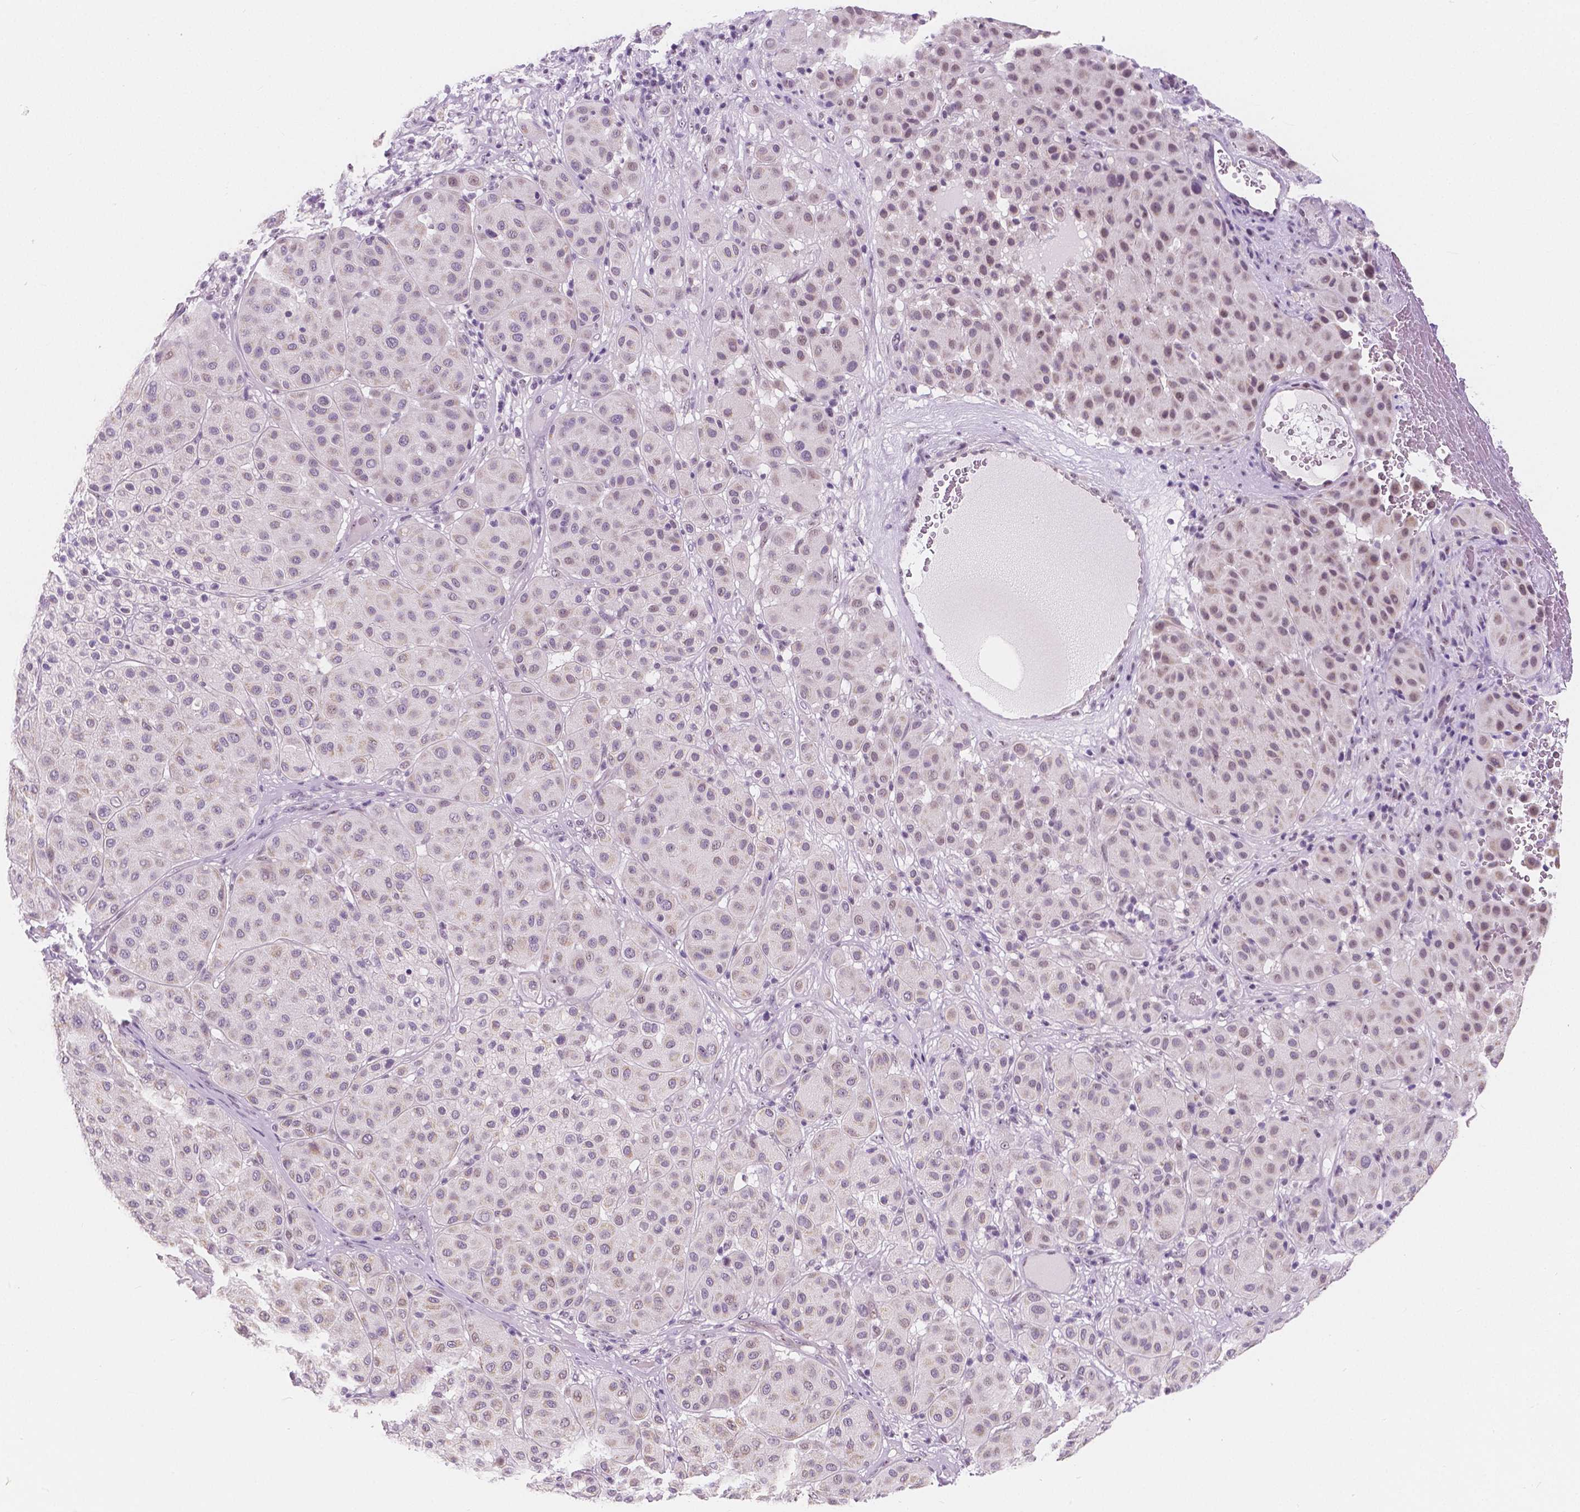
{"staining": {"intensity": "weak", "quantity": "25%-75%", "location": "nuclear"}, "tissue": "melanoma", "cell_type": "Tumor cells", "image_type": "cancer", "snomed": [{"axis": "morphology", "description": "Malignant melanoma, Metastatic site"}, {"axis": "topography", "description": "Smooth muscle"}], "caption": "Protein expression by immunohistochemistry demonstrates weak nuclear expression in about 25%-75% of tumor cells in melanoma.", "gene": "NOLC1", "patient": {"sex": "male", "age": 41}}